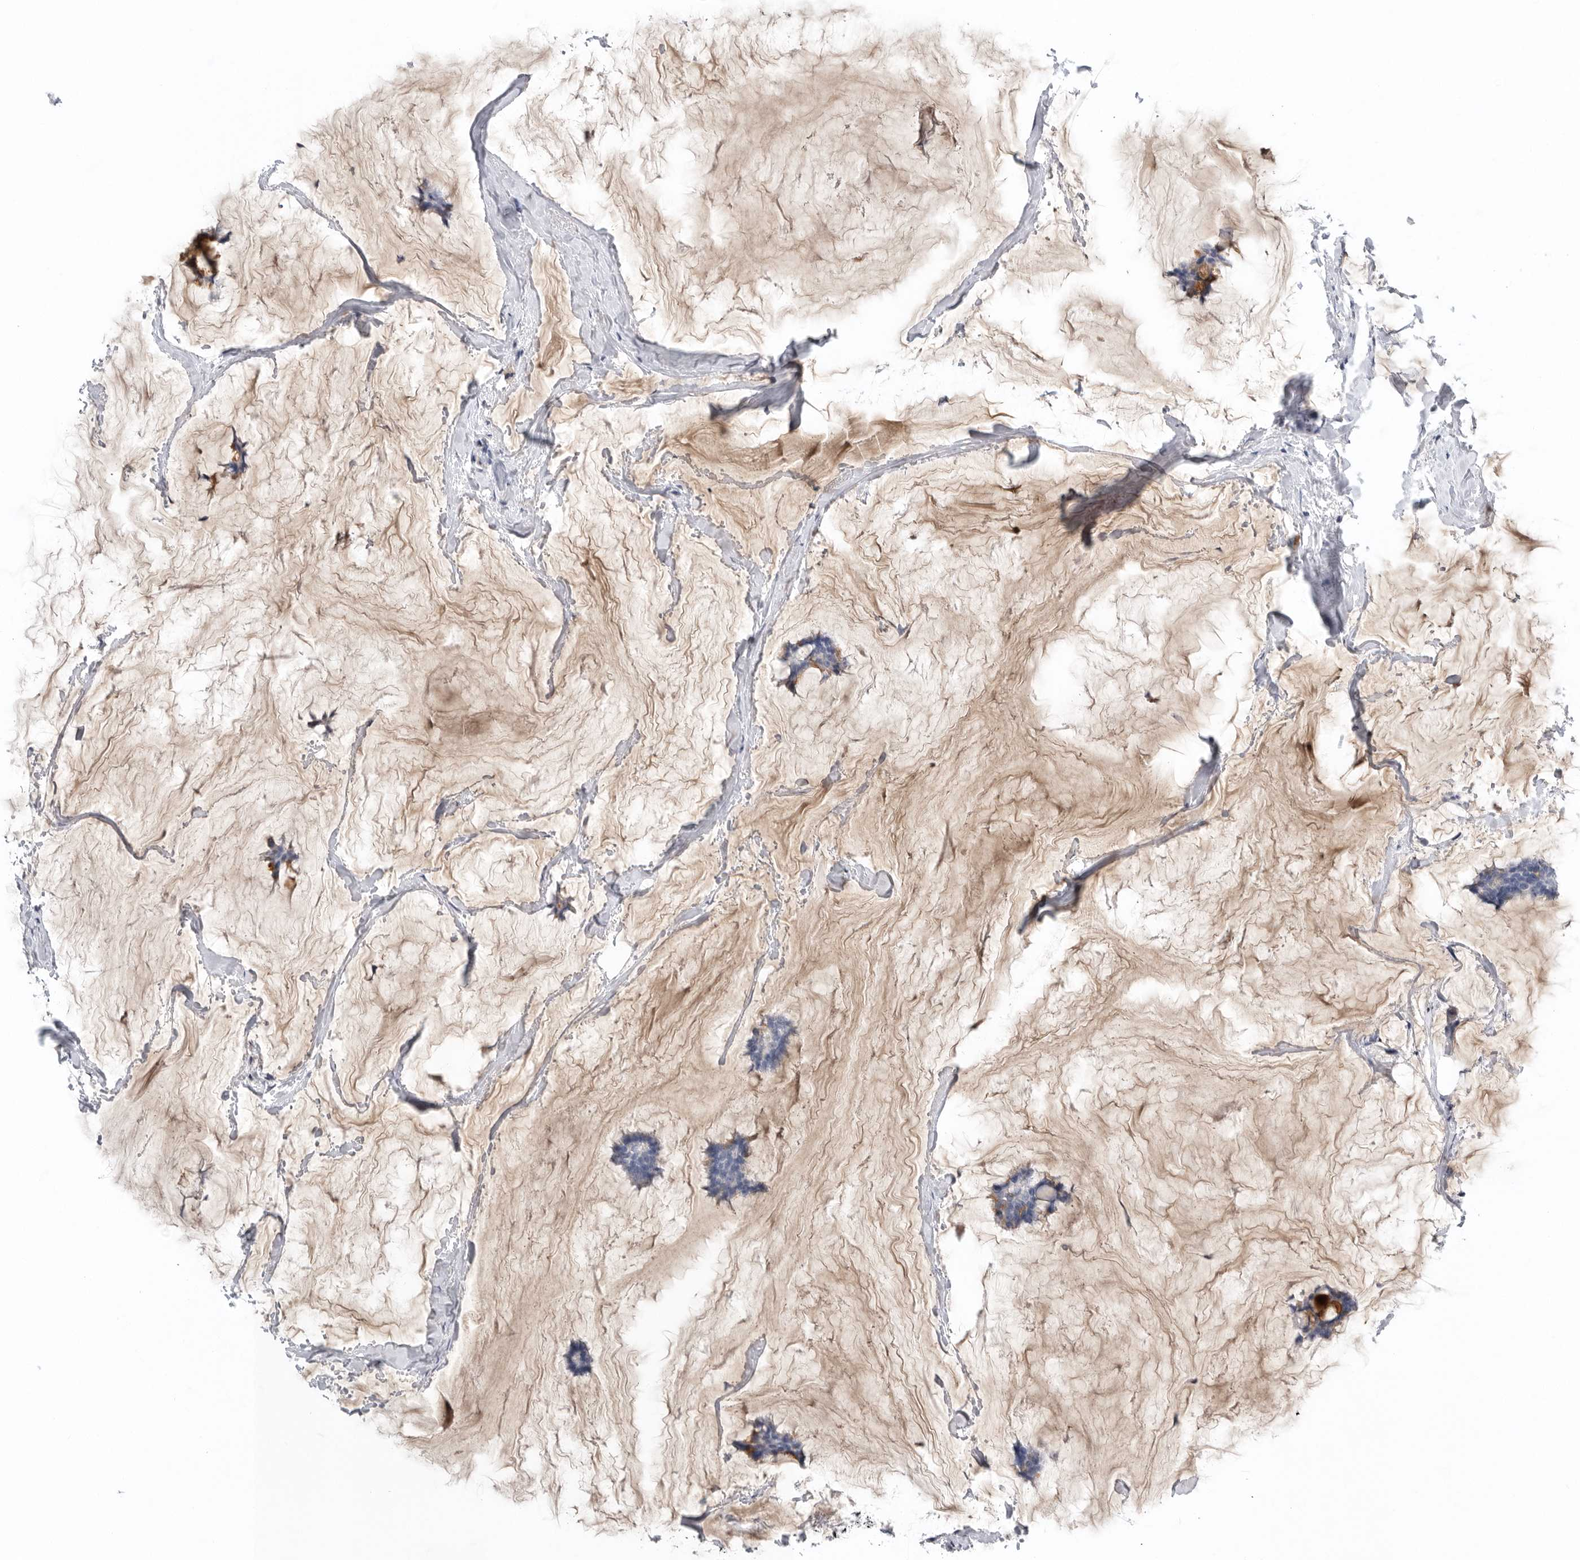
{"staining": {"intensity": "negative", "quantity": "none", "location": "none"}, "tissue": "breast cancer", "cell_type": "Tumor cells", "image_type": "cancer", "snomed": [{"axis": "morphology", "description": "Duct carcinoma"}, {"axis": "topography", "description": "Breast"}], "caption": "This histopathology image is of breast cancer (infiltrating ductal carcinoma) stained with immunohistochemistry to label a protein in brown with the nuclei are counter-stained blue. There is no positivity in tumor cells. The staining is performed using DAB brown chromogen with nuclei counter-stained in using hematoxylin.", "gene": "TIMP1", "patient": {"sex": "female", "age": 93}}